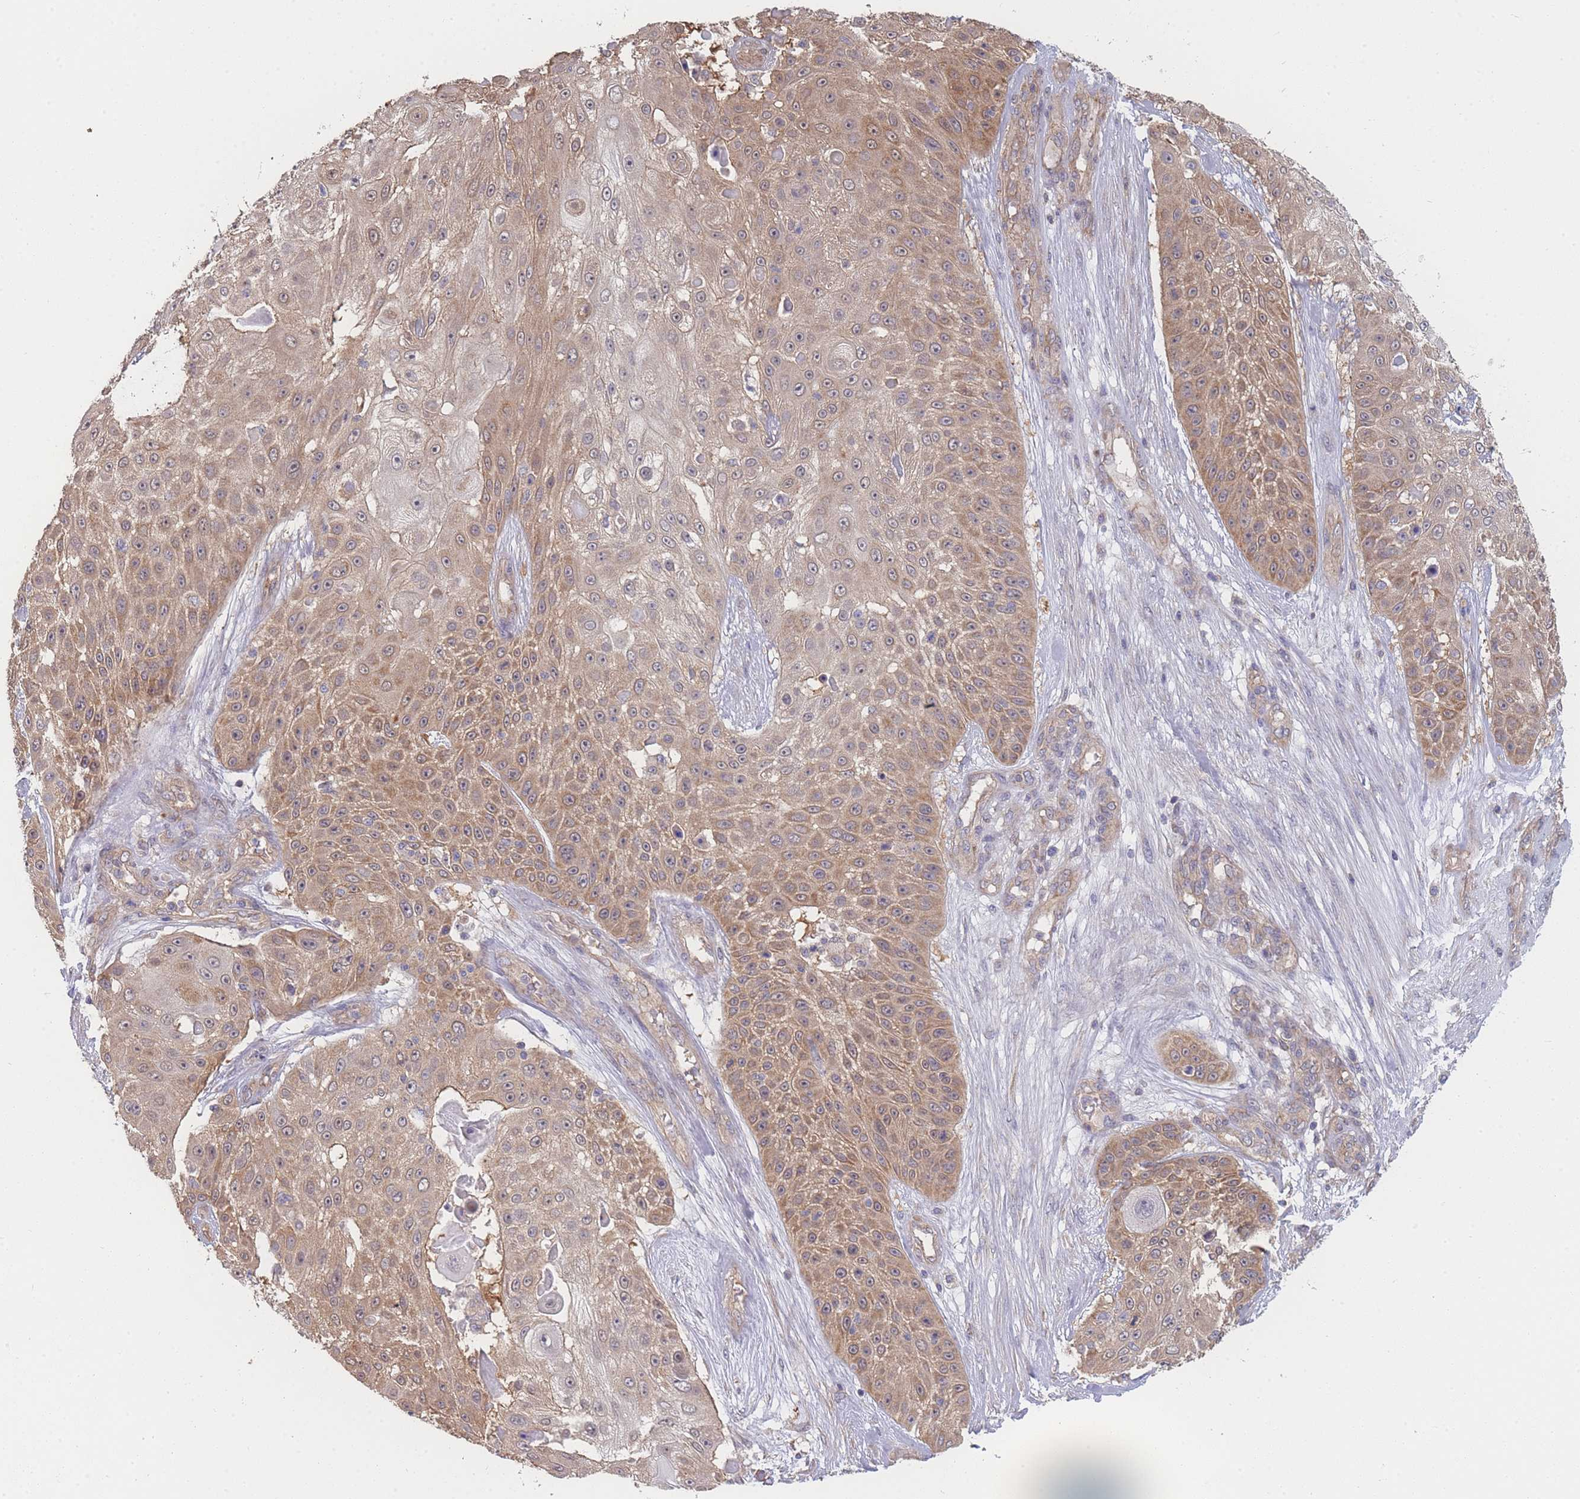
{"staining": {"intensity": "moderate", "quantity": ">75%", "location": "cytoplasmic/membranous"}, "tissue": "skin cancer", "cell_type": "Tumor cells", "image_type": "cancer", "snomed": [{"axis": "morphology", "description": "Squamous cell carcinoma, NOS"}, {"axis": "topography", "description": "Skin"}], "caption": "This micrograph exhibits immunohistochemistry (IHC) staining of squamous cell carcinoma (skin), with medium moderate cytoplasmic/membranous staining in about >75% of tumor cells.", "gene": "MRPS18B", "patient": {"sex": "female", "age": 86}}